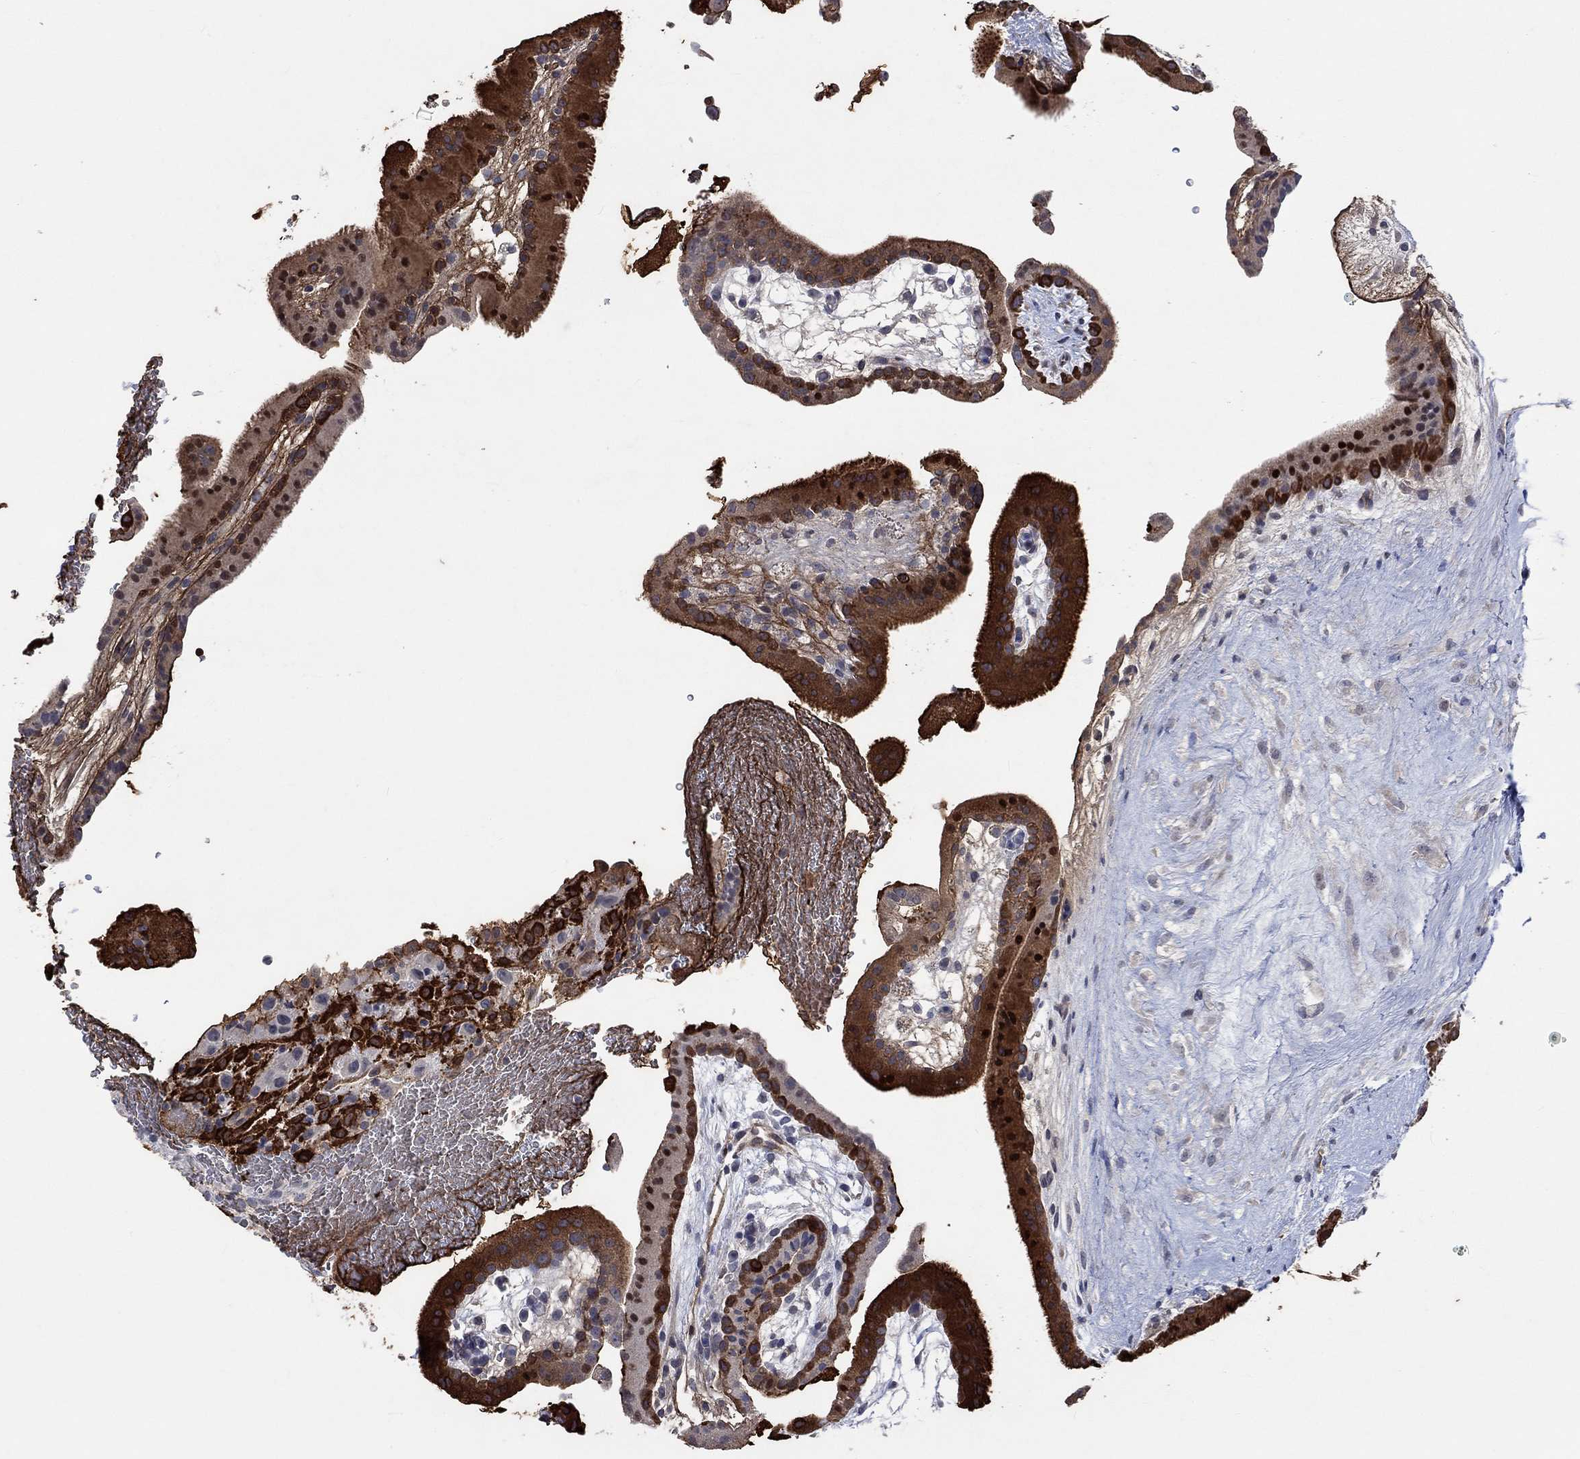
{"staining": {"intensity": "strong", "quantity": ">75%", "location": "cytoplasmic/membranous"}, "tissue": "placenta", "cell_type": "Decidual cells", "image_type": "normal", "snomed": [{"axis": "morphology", "description": "Normal tissue, NOS"}, {"axis": "topography", "description": "Placenta"}], "caption": "A high amount of strong cytoplasmic/membranous expression is present in approximately >75% of decidual cells in unremarkable placenta.", "gene": "TGM2", "patient": {"sex": "female", "age": 19}}